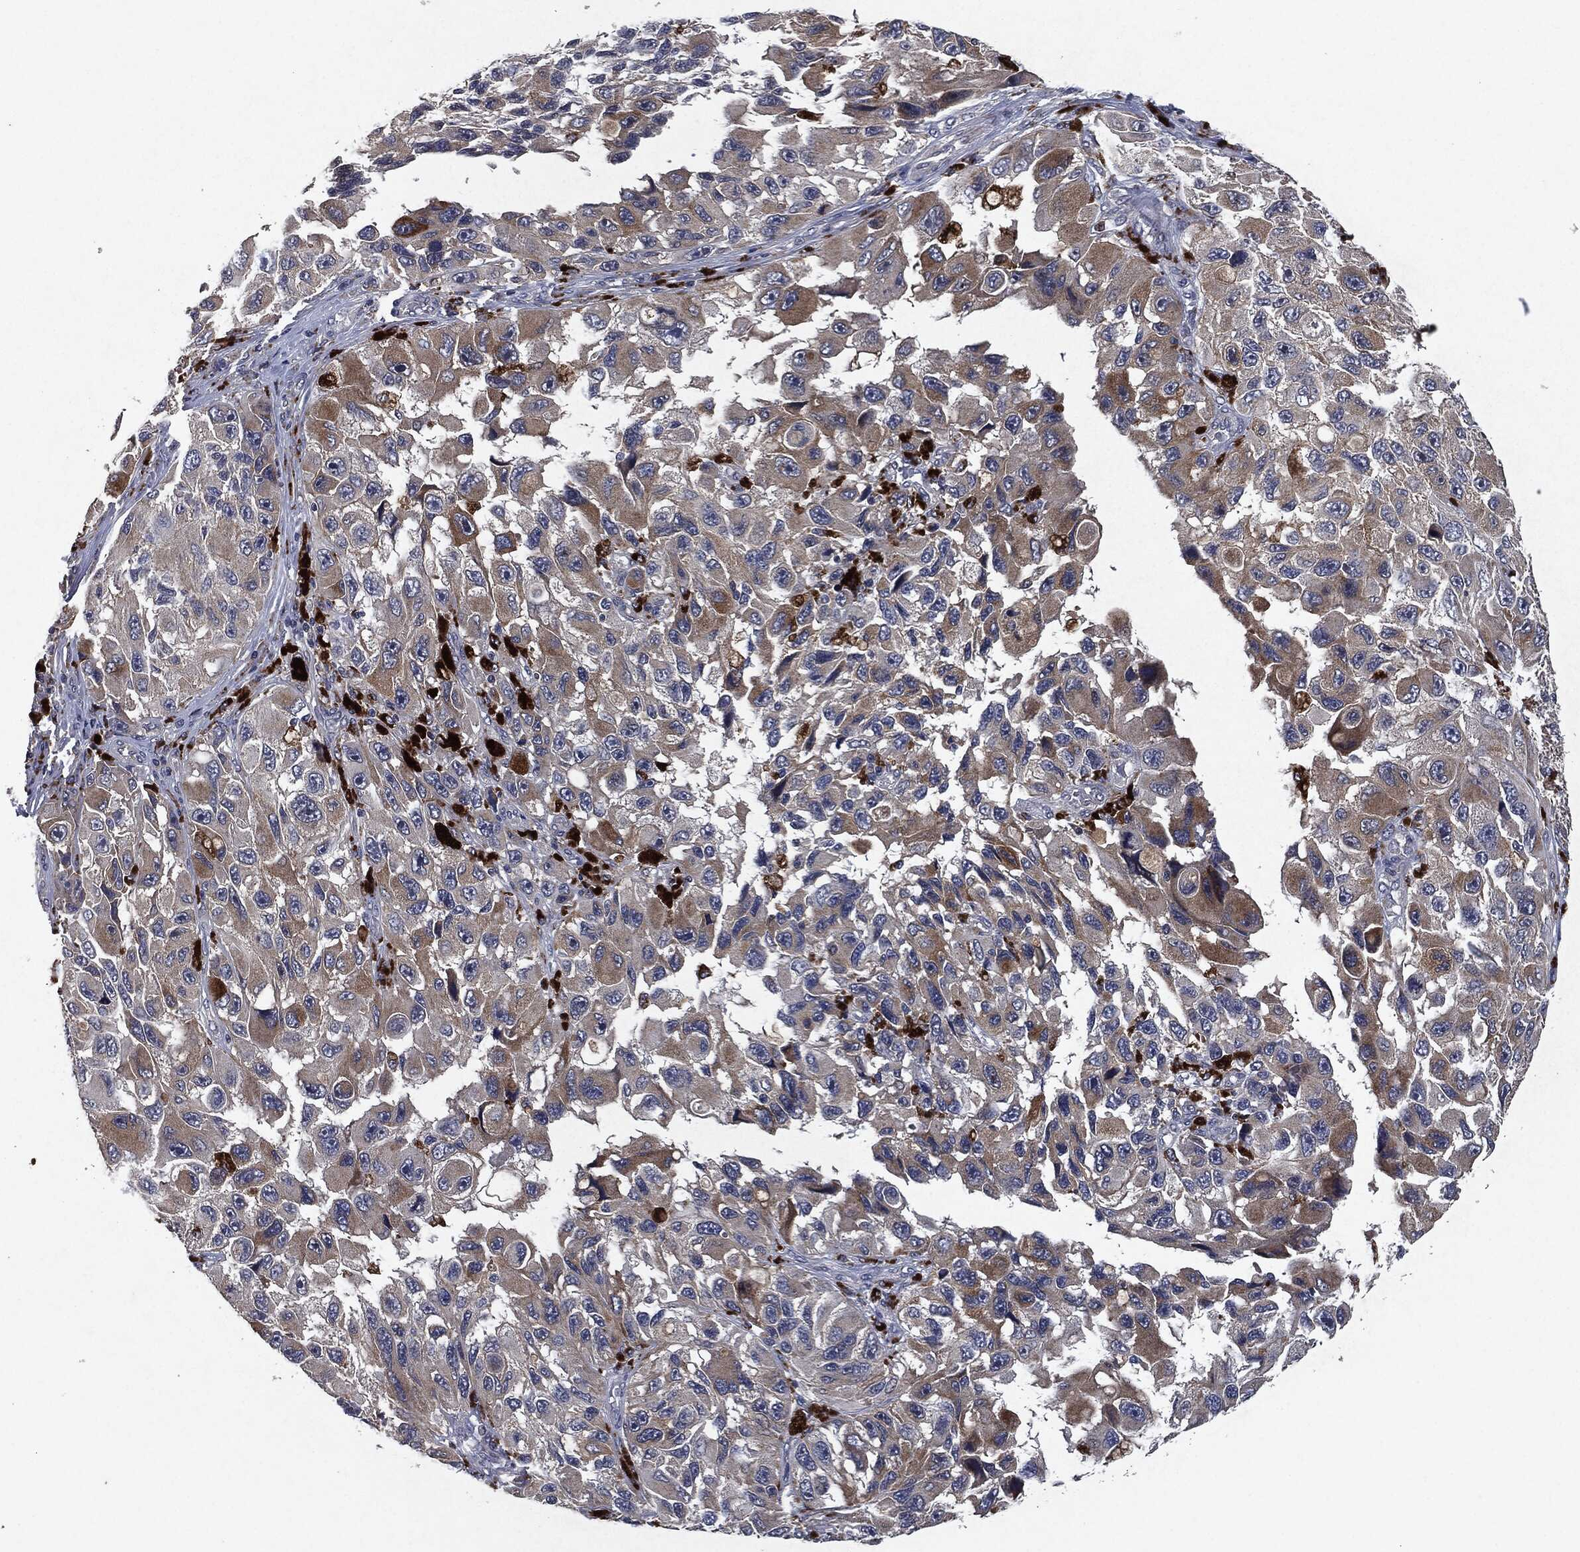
{"staining": {"intensity": "weak", "quantity": "25%-75%", "location": "cytoplasmic/membranous"}, "tissue": "melanoma", "cell_type": "Tumor cells", "image_type": "cancer", "snomed": [{"axis": "morphology", "description": "Malignant melanoma, NOS"}, {"axis": "topography", "description": "Skin"}], "caption": "Weak cytoplasmic/membranous protein expression is identified in approximately 25%-75% of tumor cells in melanoma. Nuclei are stained in blue.", "gene": "SLC31A2", "patient": {"sex": "female", "age": 73}}